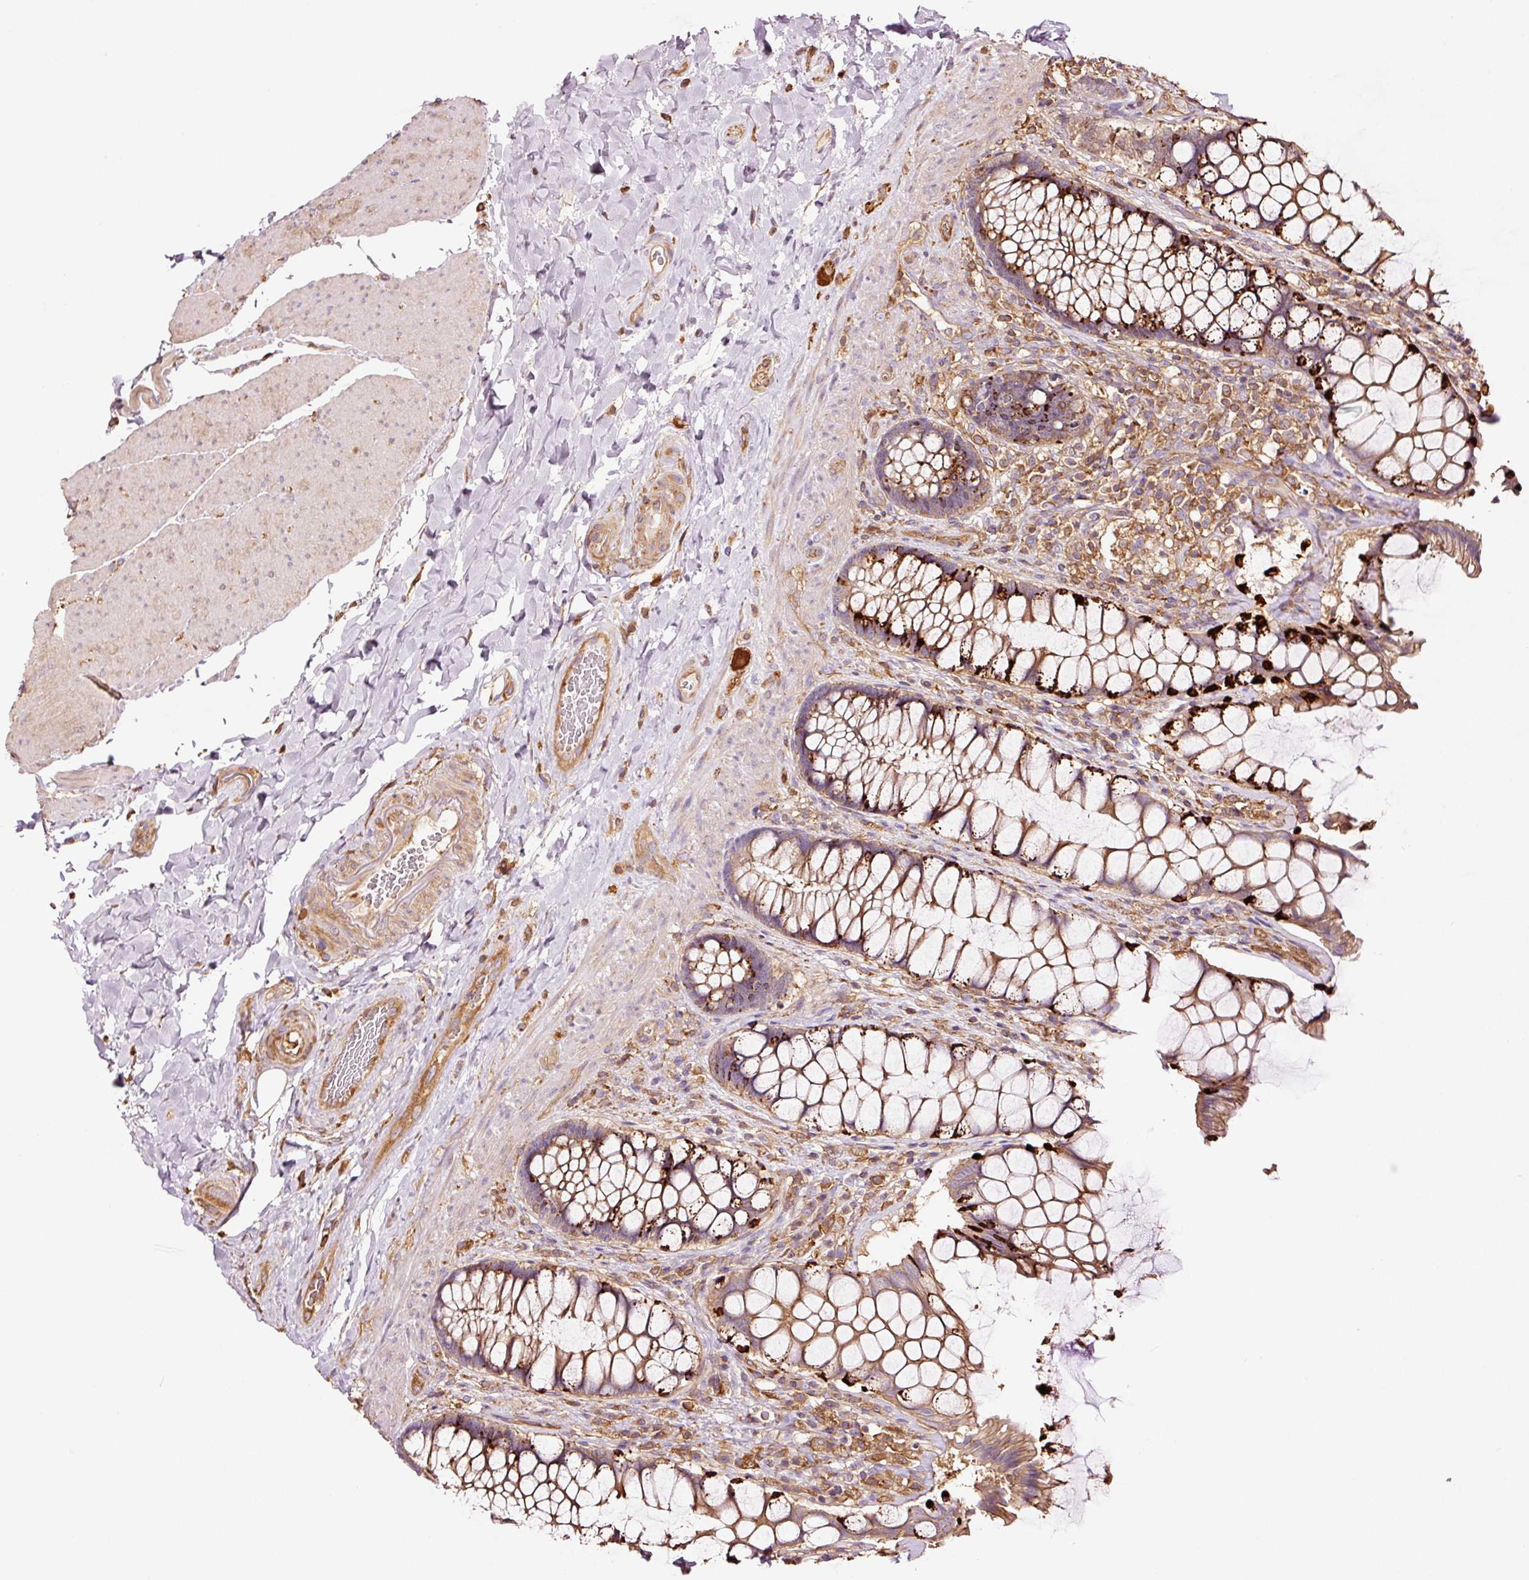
{"staining": {"intensity": "strong", "quantity": "25%-75%", "location": "cytoplasmic/membranous"}, "tissue": "rectum", "cell_type": "Glandular cells", "image_type": "normal", "snomed": [{"axis": "morphology", "description": "Normal tissue, NOS"}, {"axis": "topography", "description": "Rectum"}], "caption": "Glandular cells show strong cytoplasmic/membranous staining in approximately 25%-75% of cells in benign rectum. The staining was performed using DAB to visualize the protein expression in brown, while the nuclei were stained in blue with hematoxylin (Magnification: 20x).", "gene": "METAP1", "patient": {"sex": "female", "age": 58}}